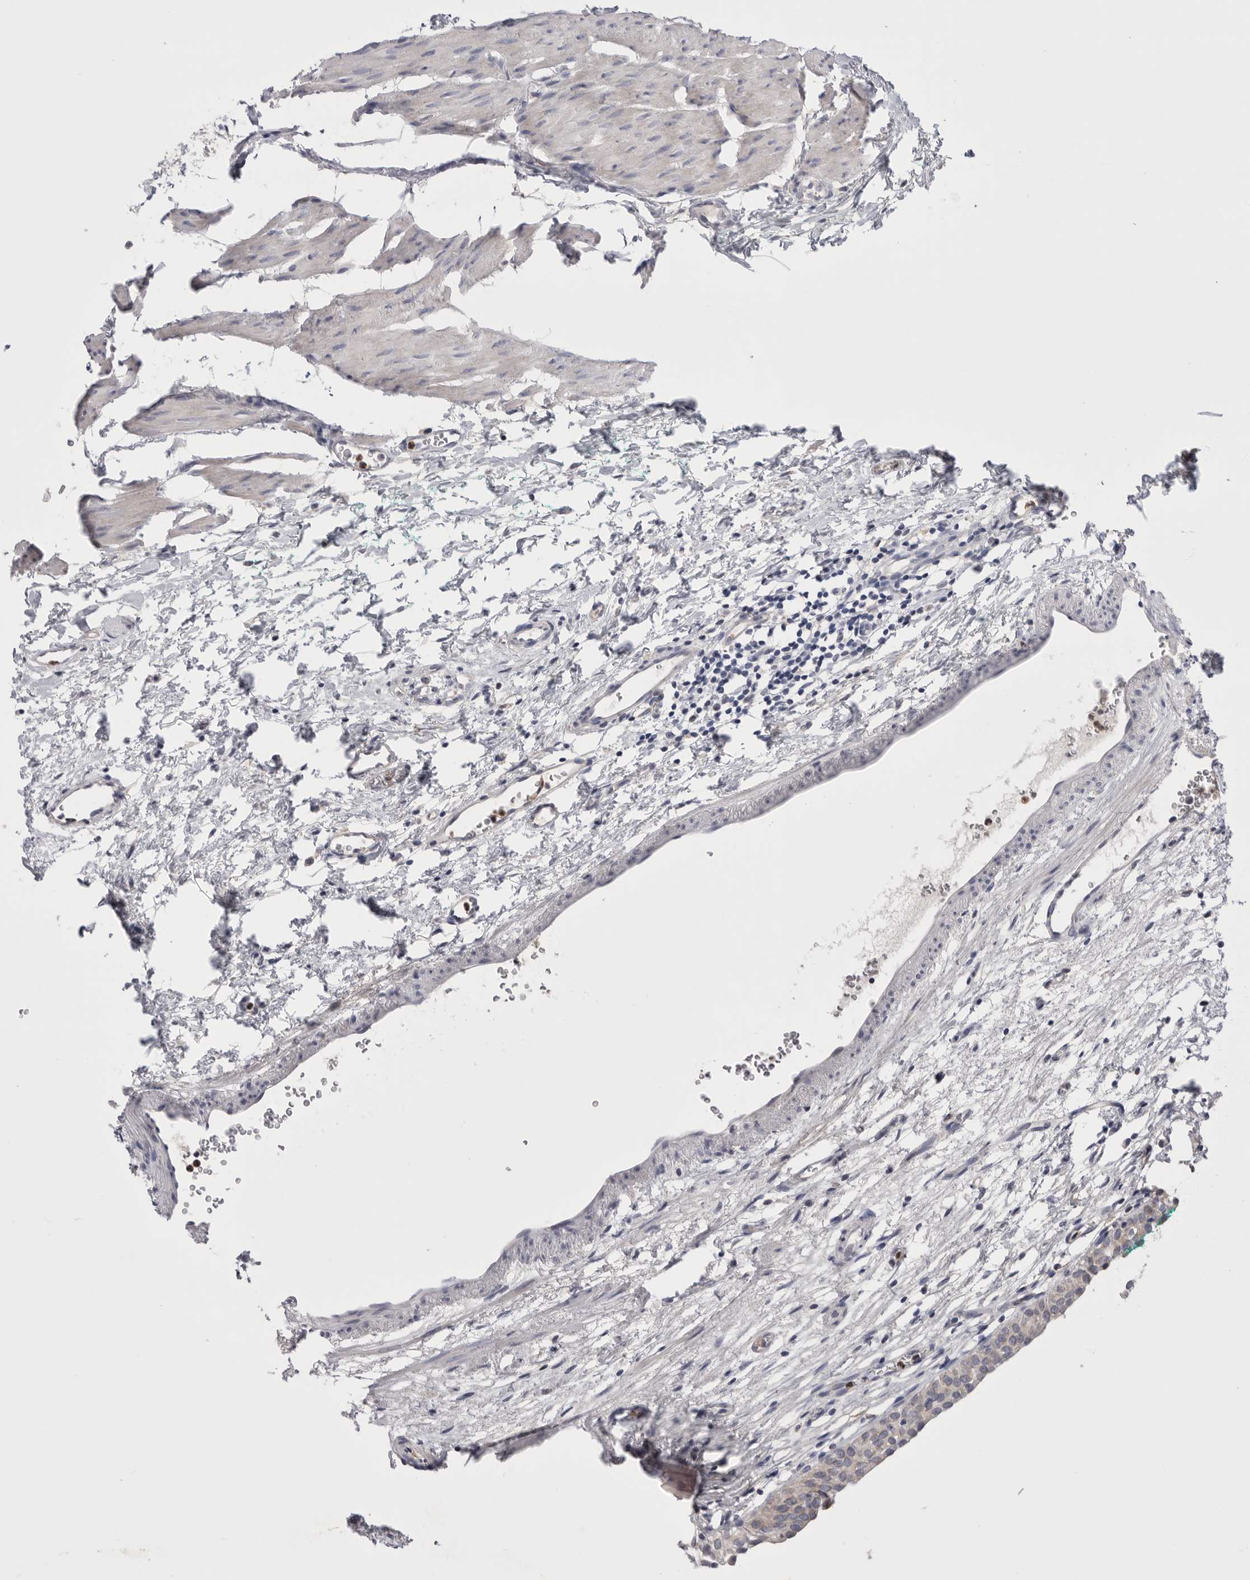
{"staining": {"intensity": "weak", "quantity": "<25%", "location": "cytoplasmic/membranous"}, "tissue": "urinary bladder", "cell_type": "Urothelial cells", "image_type": "normal", "snomed": [{"axis": "morphology", "description": "Normal tissue, NOS"}, {"axis": "morphology", "description": "Urothelial carcinoma, High grade"}, {"axis": "topography", "description": "Urinary bladder"}], "caption": "High power microscopy histopathology image of an immunohistochemistry photomicrograph of normal urinary bladder, revealing no significant expression in urothelial cells. (DAB (3,3'-diaminobenzidine) immunohistochemistry with hematoxylin counter stain).", "gene": "CCDC126", "patient": {"sex": "female", "age": 60}}